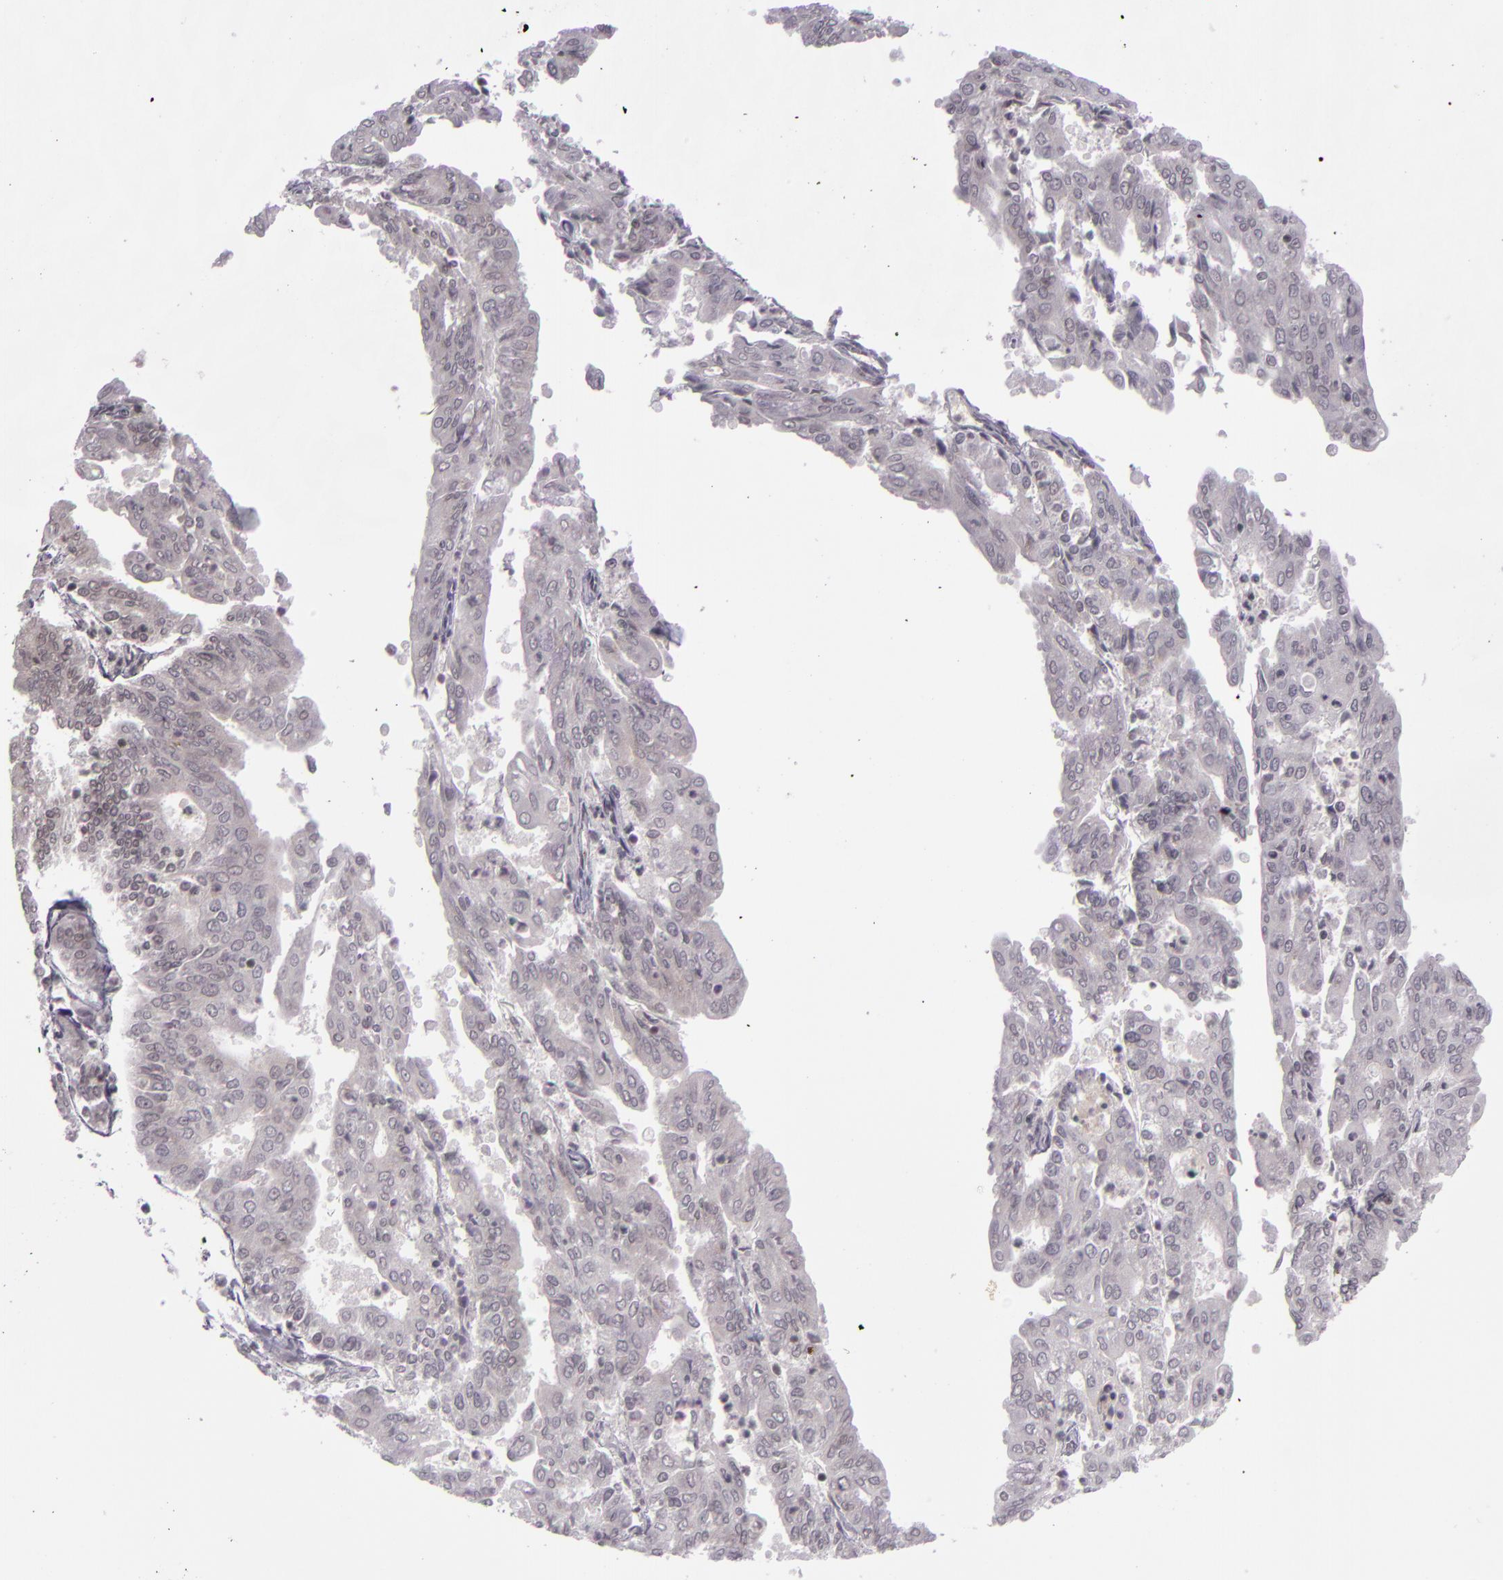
{"staining": {"intensity": "weak", "quantity": ">75%", "location": "cytoplasmic/membranous,nuclear"}, "tissue": "endometrial cancer", "cell_type": "Tumor cells", "image_type": "cancer", "snomed": [{"axis": "morphology", "description": "Adenocarcinoma, NOS"}, {"axis": "topography", "description": "Endometrium"}], "caption": "DAB (3,3'-diaminobenzidine) immunohistochemical staining of human adenocarcinoma (endometrial) exhibits weak cytoplasmic/membranous and nuclear protein expression in approximately >75% of tumor cells. (Brightfield microscopy of DAB IHC at high magnification).", "gene": "ZFX", "patient": {"sex": "female", "age": 79}}